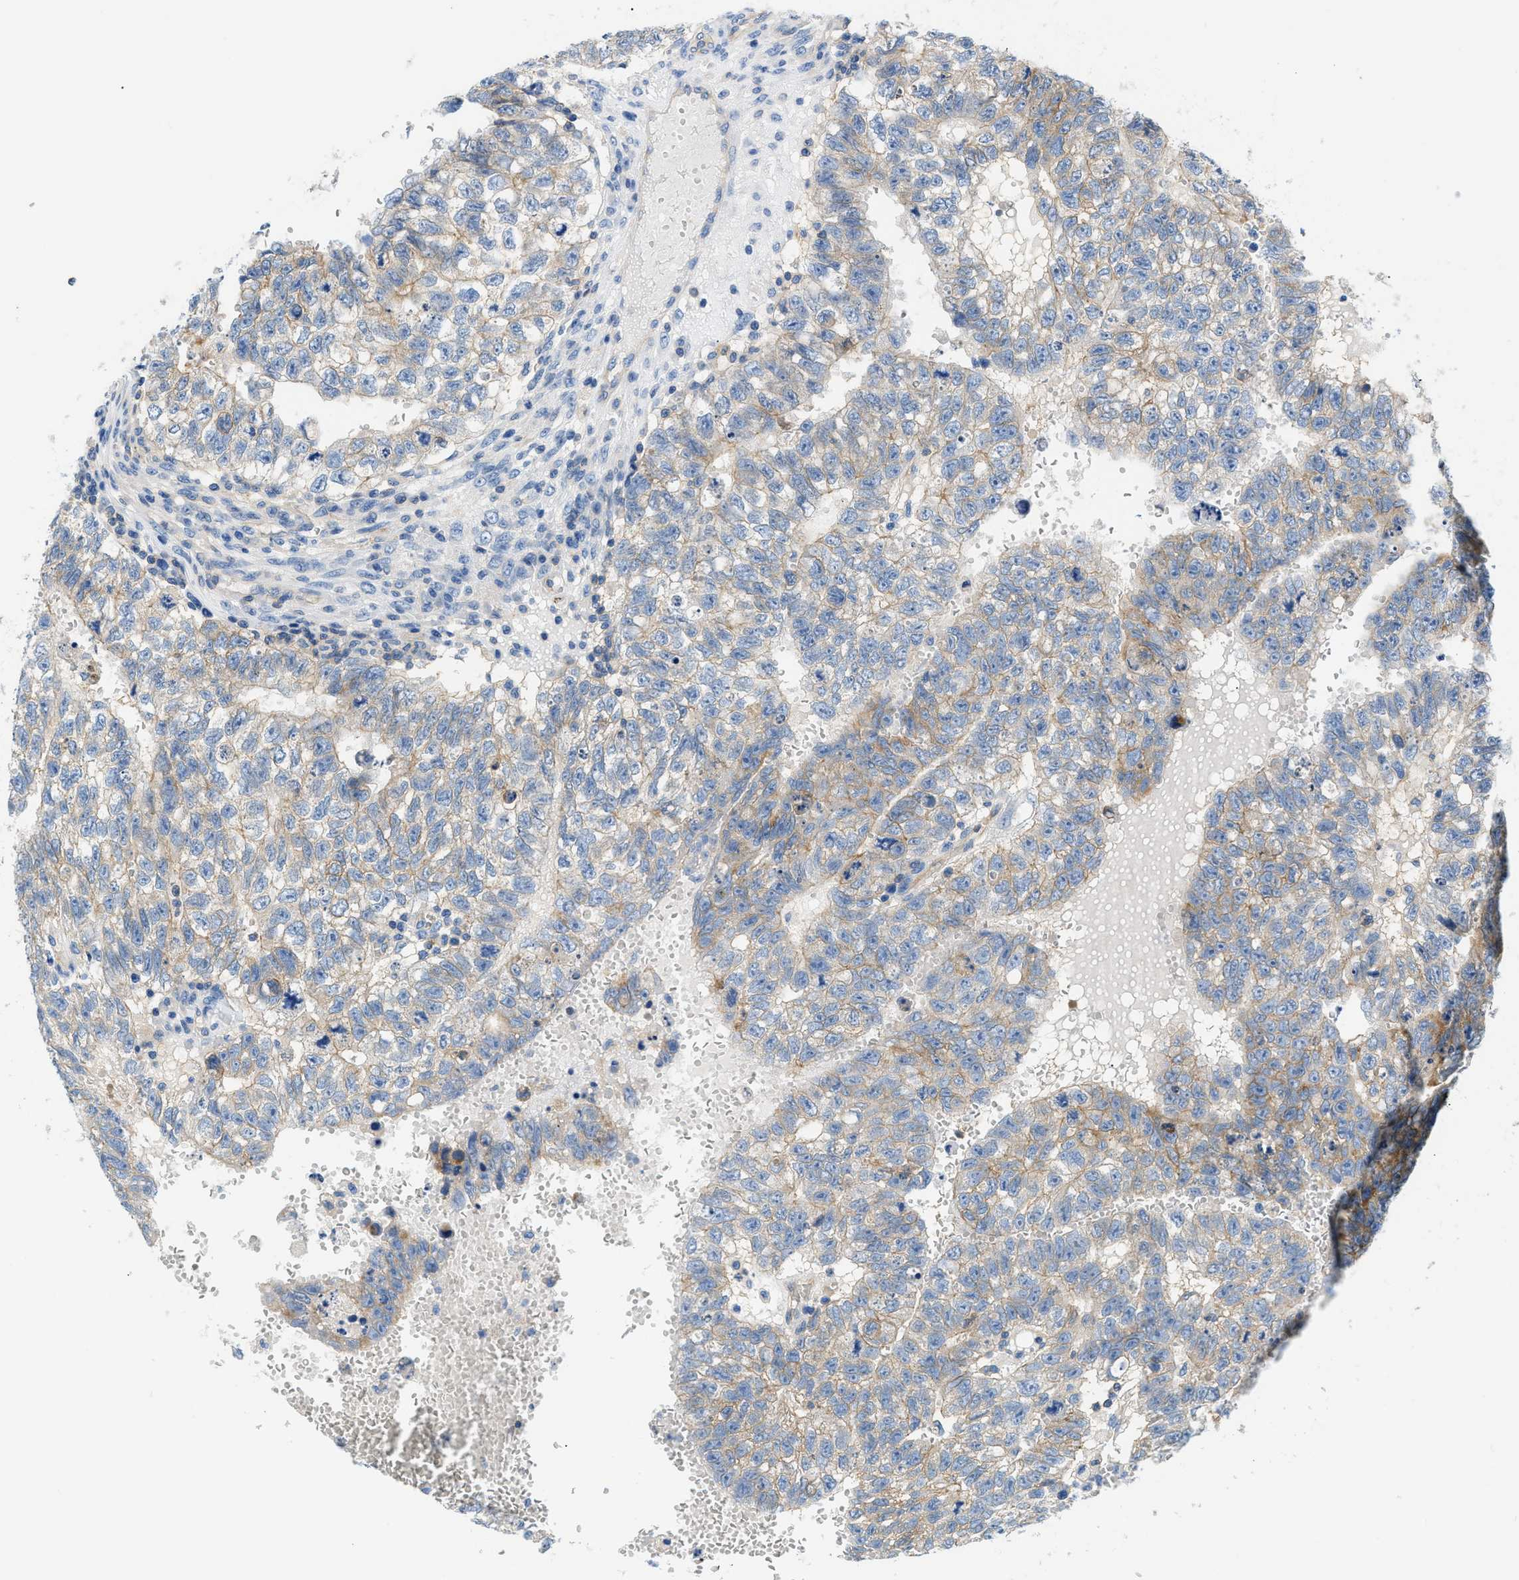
{"staining": {"intensity": "weak", "quantity": ">75%", "location": "cytoplasmic/membranous"}, "tissue": "testis cancer", "cell_type": "Tumor cells", "image_type": "cancer", "snomed": [{"axis": "morphology", "description": "Seminoma, NOS"}, {"axis": "morphology", "description": "Carcinoma, Embryonal, NOS"}, {"axis": "topography", "description": "Testis"}], "caption": "Testis seminoma stained with a protein marker reveals weak staining in tumor cells.", "gene": "ORAI1", "patient": {"sex": "male", "age": 38}}